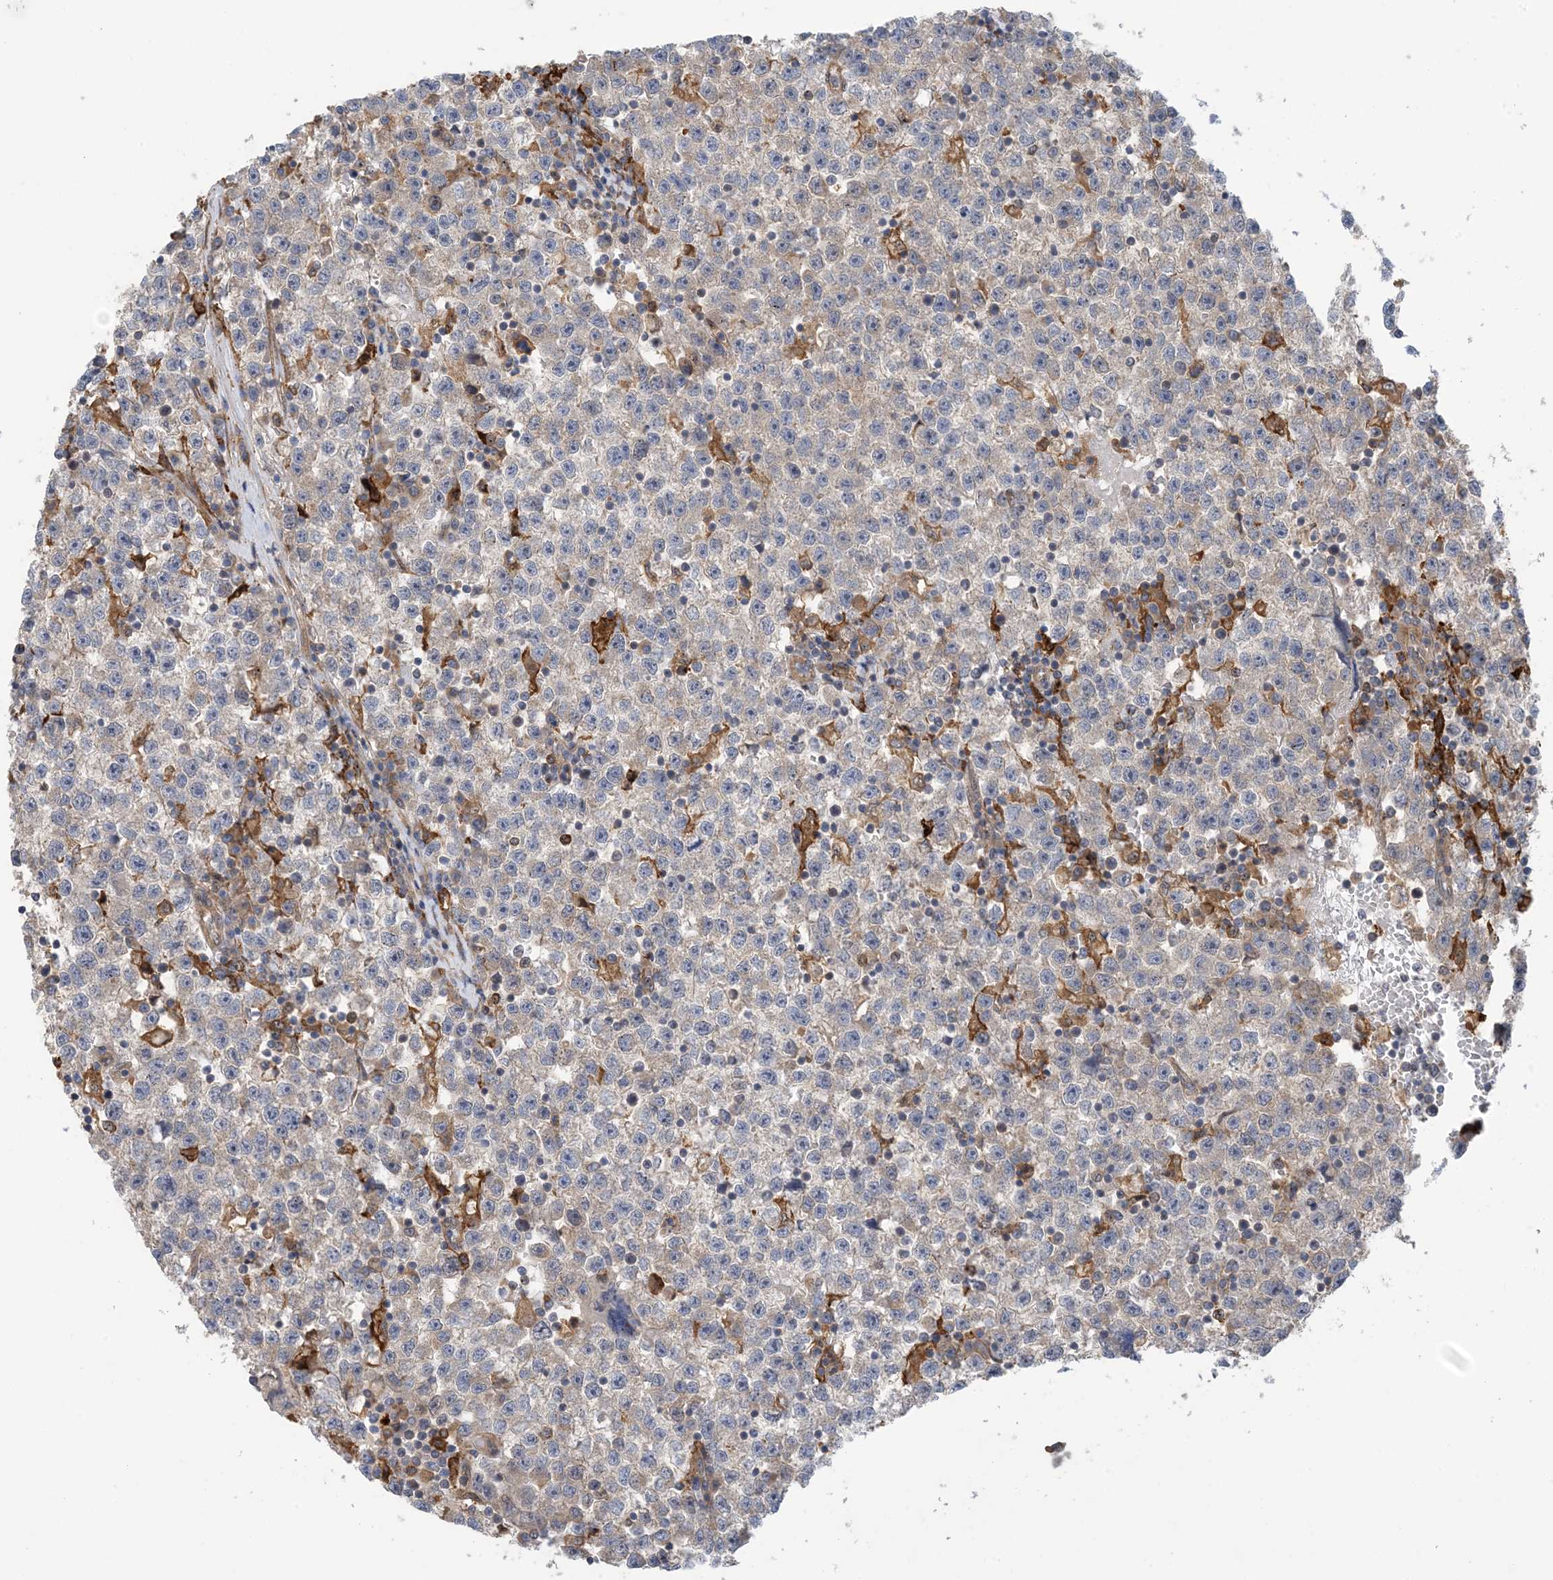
{"staining": {"intensity": "weak", "quantity": "<25%", "location": "cytoplasmic/membranous"}, "tissue": "testis cancer", "cell_type": "Tumor cells", "image_type": "cancer", "snomed": [{"axis": "morphology", "description": "Seminoma, NOS"}, {"axis": "topography", "description": "Testis"}], "caption": "Seminoma (testis) was stained to show a protein in brown. There is no significant positivity in tumor cells.", "gene": "HS1BP3", "patient": {"sex": "male", "age": 22}}